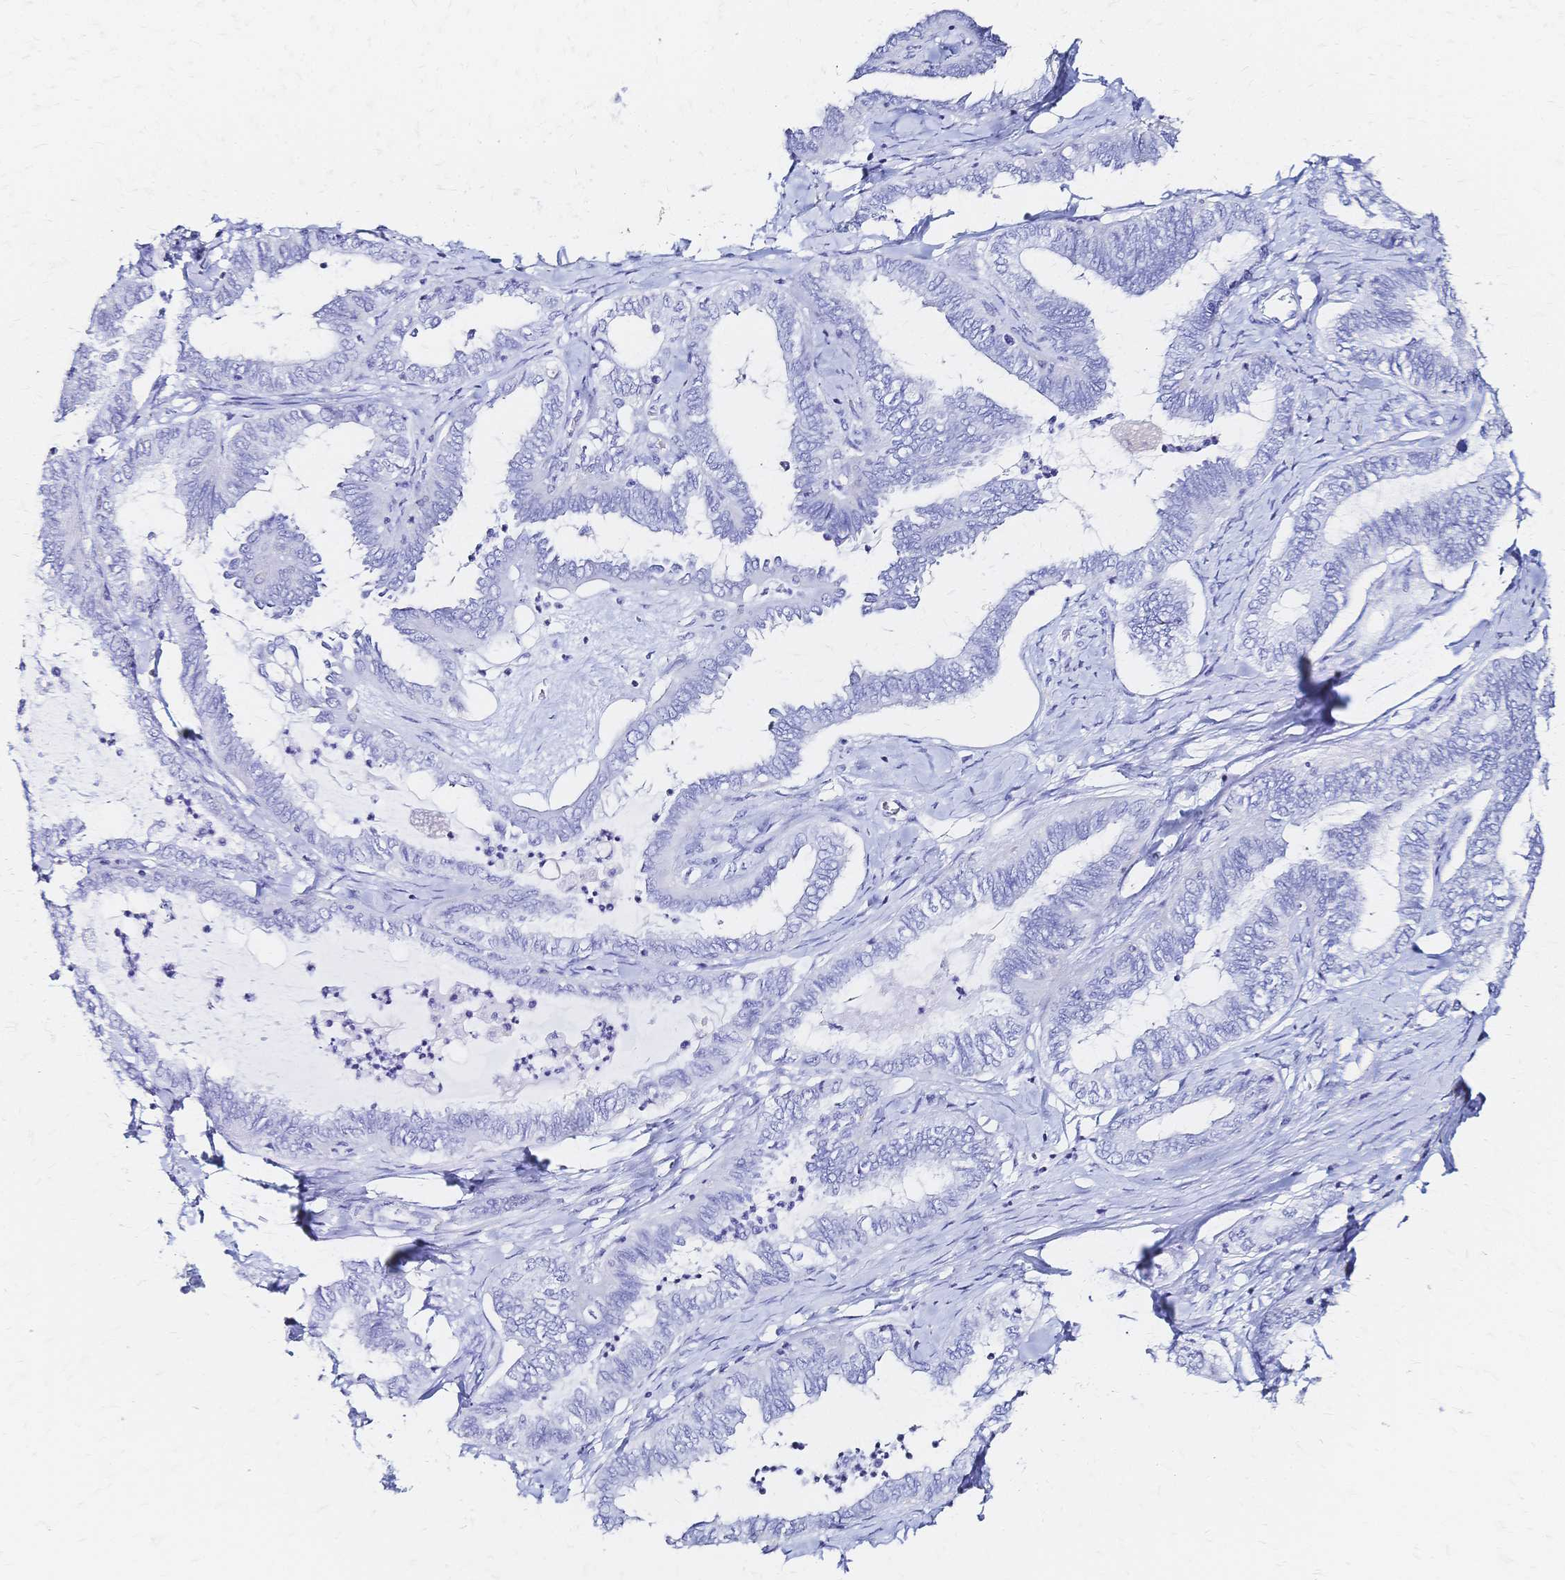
{"staining": {"intensity": "negative", "quantity": "none", "location": "none"}, "tissue": "ovarian cancer", "cell_type": "Tumor cells", "image_type": "cancer", "snomed": [{"axis": "morphology", "description": "Carcinoma, endometroid"}, {"axis": "topography", "description": "Ovary"}], "caption": "Immunohistochemical staining of human ovarian cancer (endometroid carcinoma) exhibits no significant staining in tumor cells.", "gene": "SLC5A1", "patient": {"sex": "female", "age": 70}}